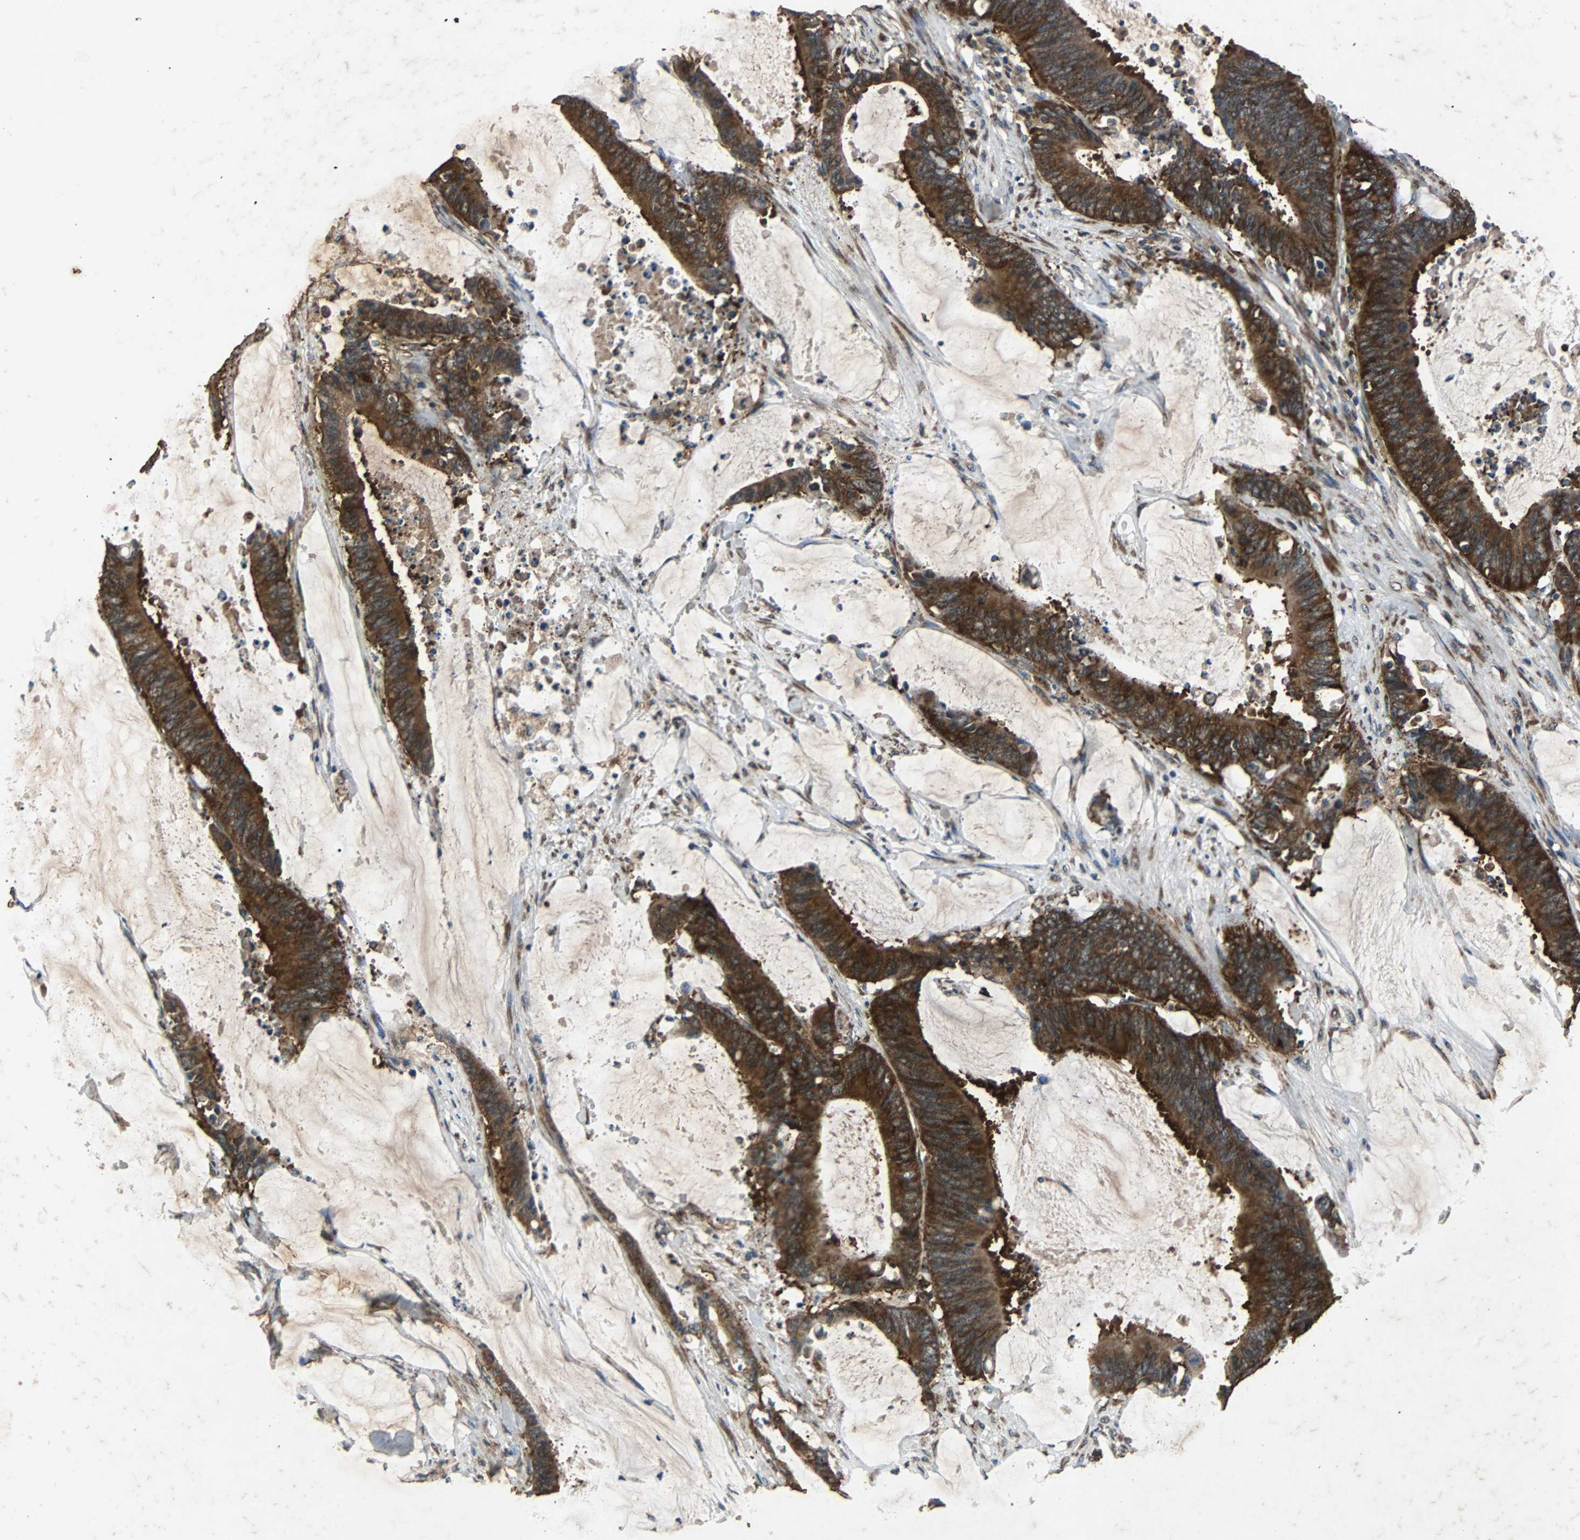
{"staining": {"intensity": "strong", "quantity": ">75%", "location": "cytoplasmic/membranous"}, "tissue": "colorectal cancer", "cell_type": "Tumor cells", "image_type": "cancer", "snomed": [{"axis": "morphology", "description": "Adenocarcinoma, NOS"}, {"axis": "topography", "description": "Rectum"}], "caption": "IHC staining of adenocarcinoma (colorectal), which shows high levels of strong cytoplasmic/membranous positivity in about >75% of tumor cells indicating strong cytoplasmic/membranous protein staining. The staining was performed using DAB (3,3'-diaminobenzidine) (brown) for protein detection and nuclei were counterstained in hematoxylin (blue).", "gene": "NAA10", "patient": {"sex": "female", "age": 66}}